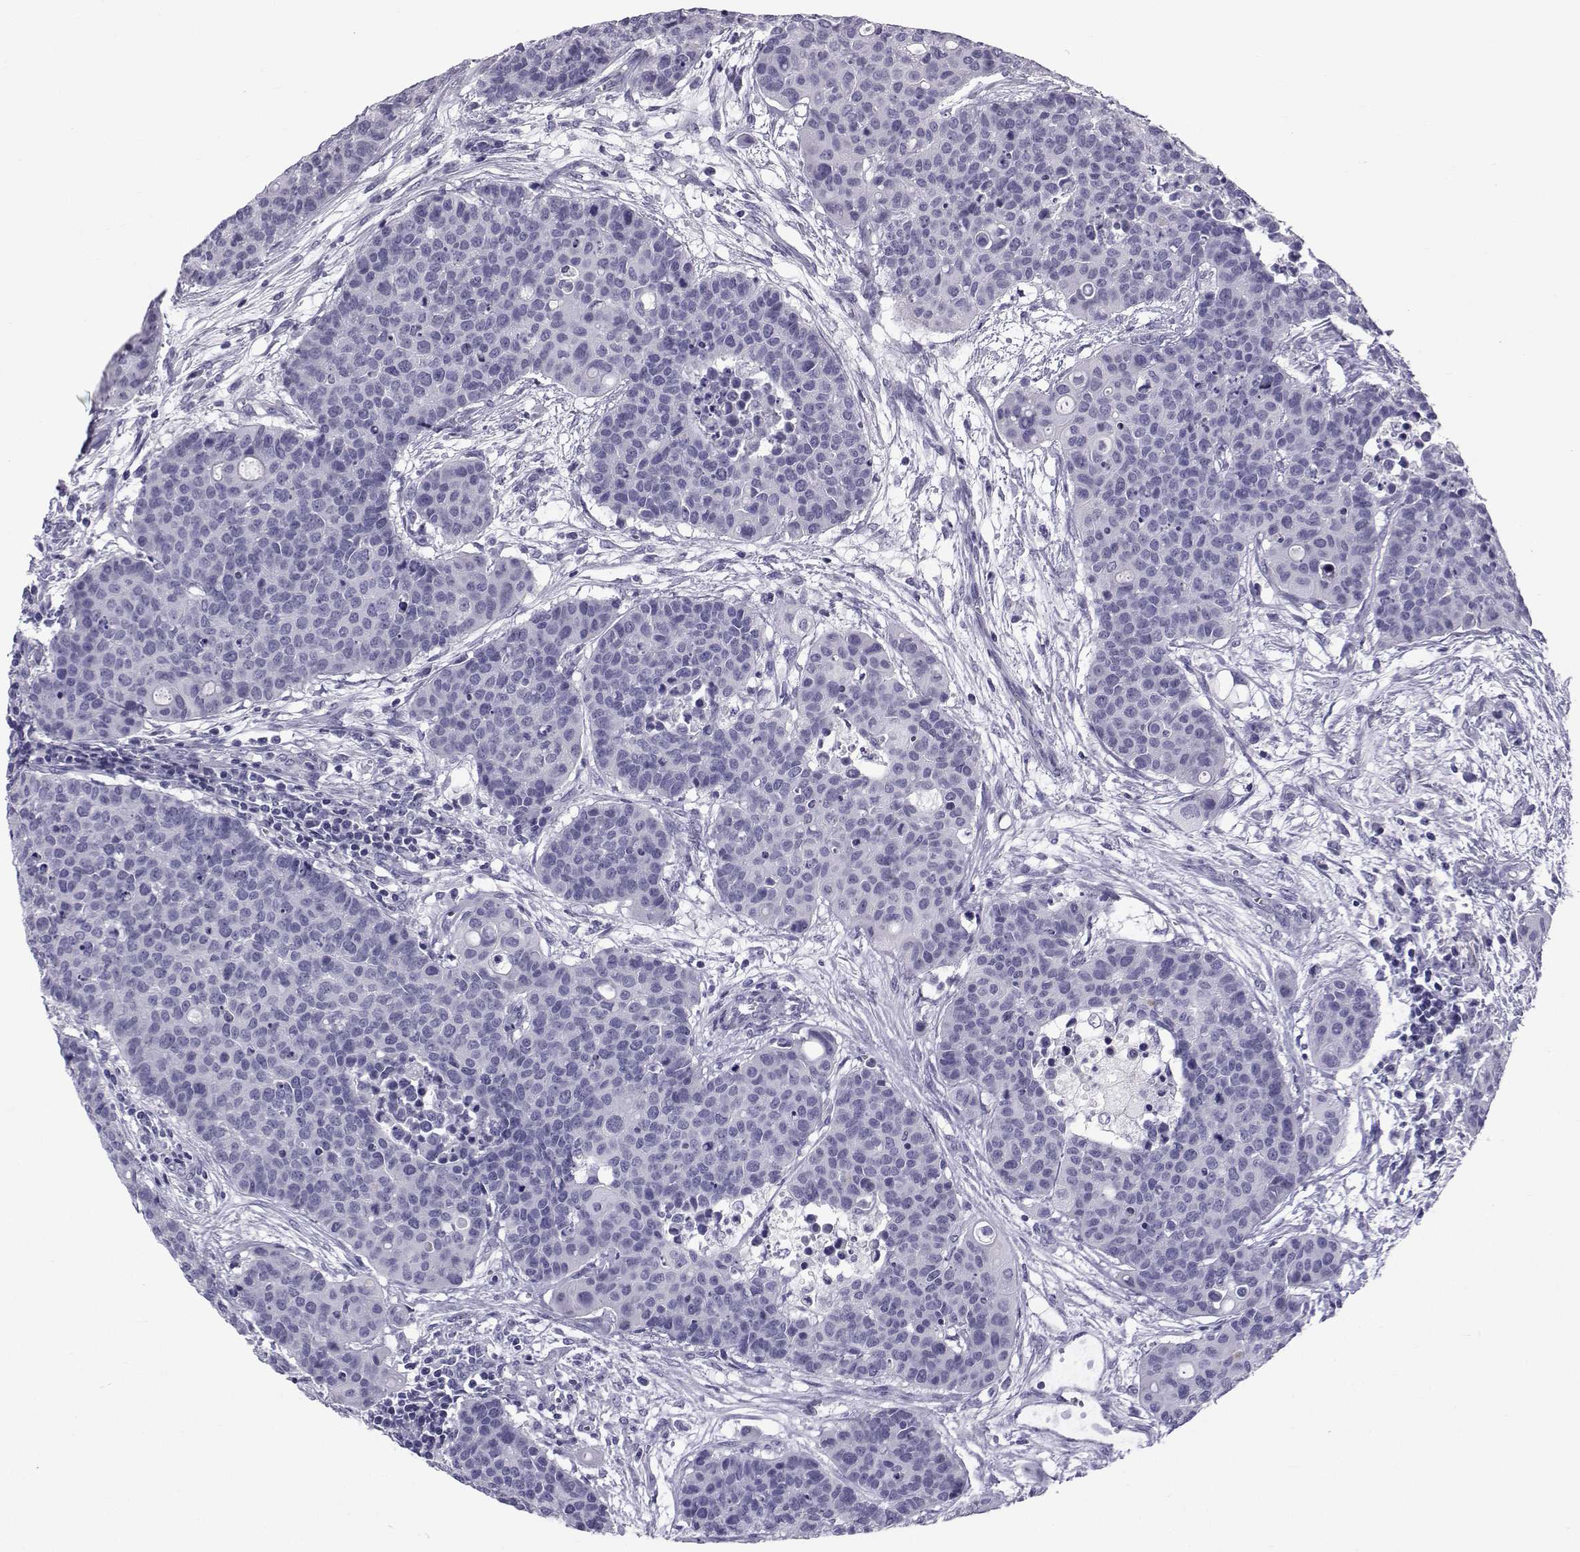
{"staining": {"intensity": "negative", "quantity": "none", "location": "none"}, "tissue": "carcinoid", "cell_type": "Tumor cells", "image_type": "cancer", "snomed": [{"axis": "morphology", "description": "Carcinoid, malignant, NOS"}, {"axis": "topography", "description": "Colon"}], "caption": "Immunohistochemistry (IHC) micrograph of neoplastic tissue: human carcinoid stained with DAB displays no significant protein expression in tumor cells.", "gene": "SPANXD", "patient": {"sex": "male", "age": 81}}